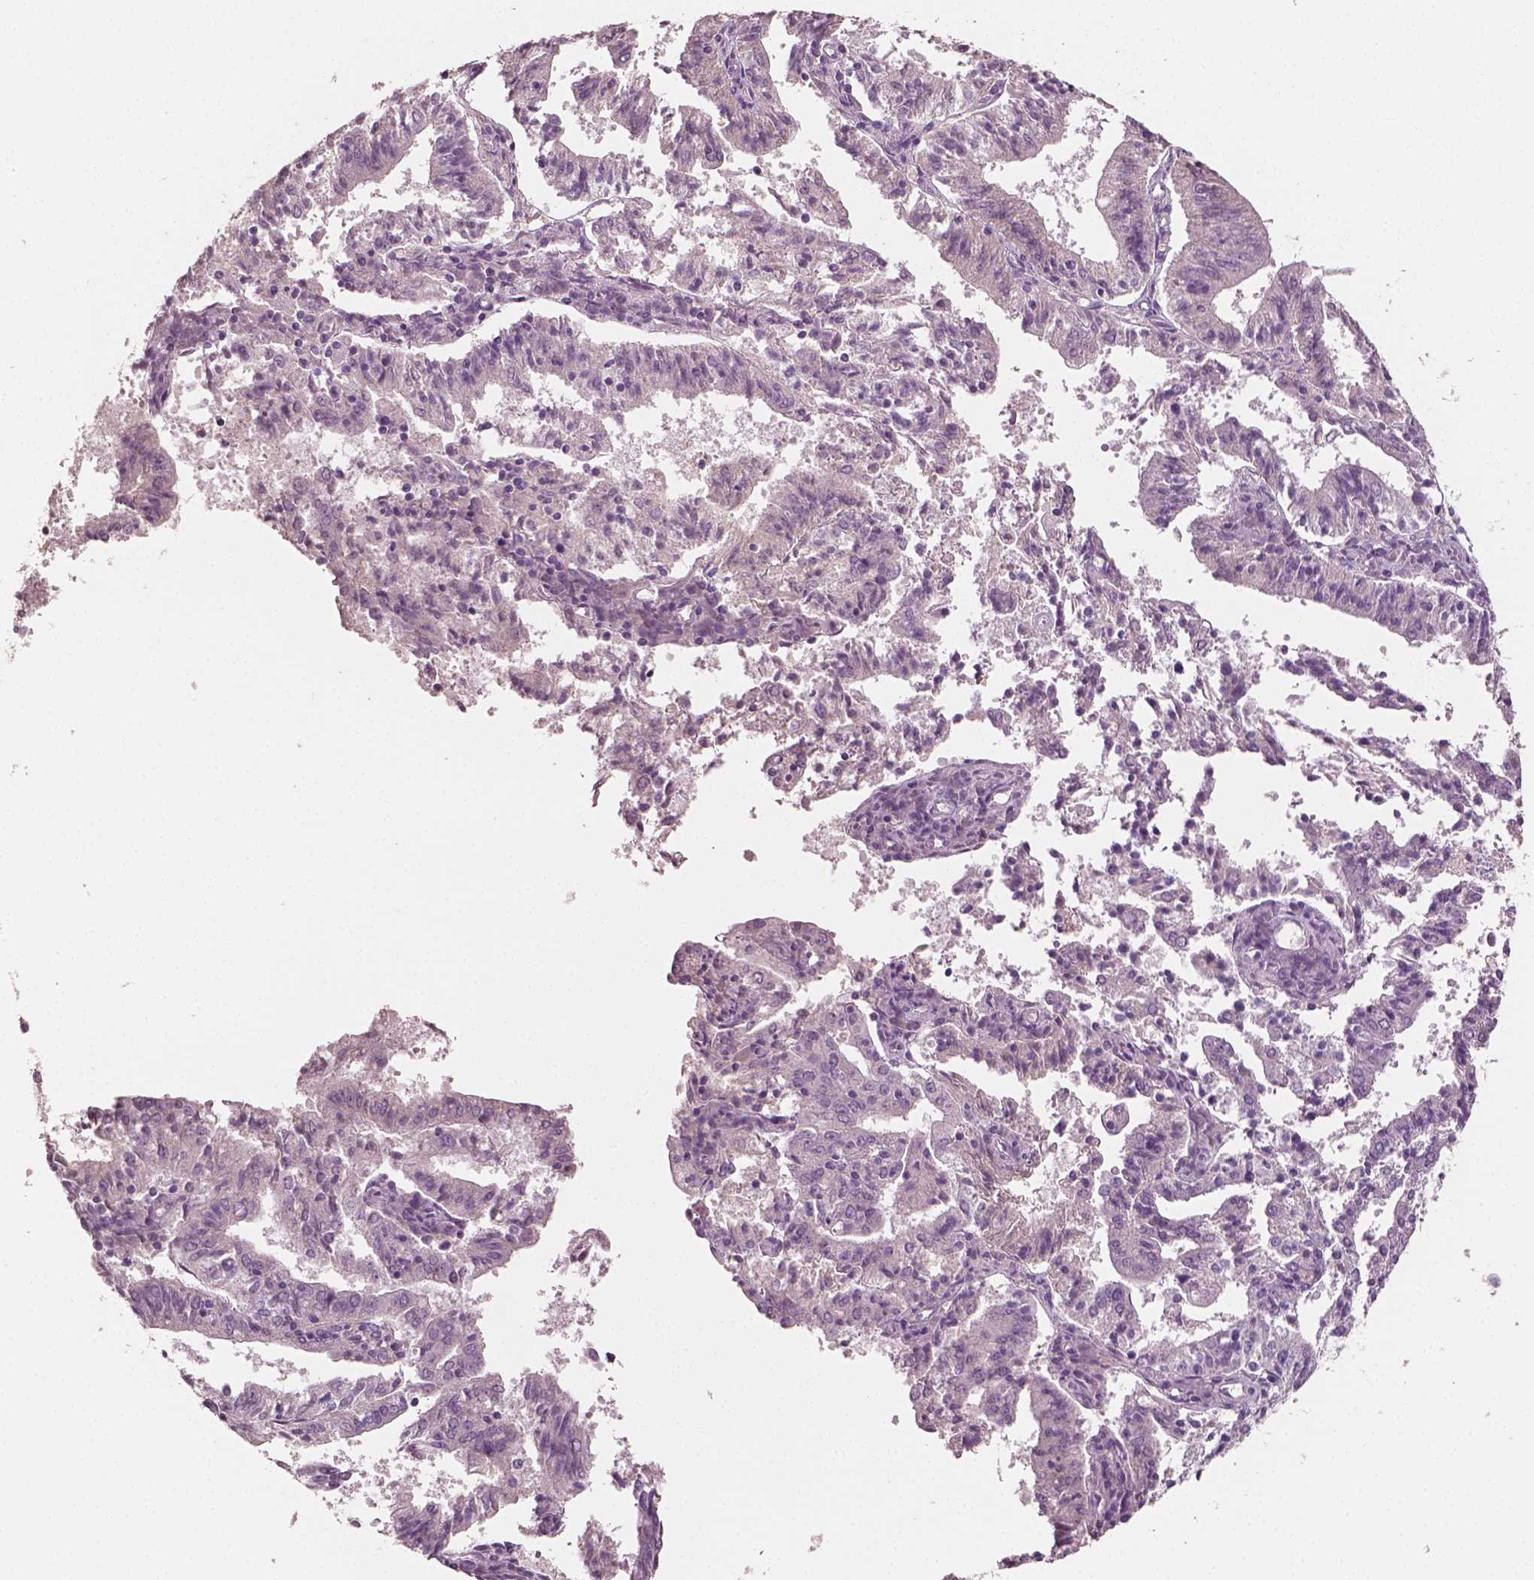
{"staining": {"intensity": "negative", "quantity": "none", "location": "none"}, "tissue": "endometrial cancer", "cell_type": "Tumor cells", "image_type": "cancer", "snomed": [{"axis": "morphology", "description": "Adenocarcinoma, NOS"}, {"axis": "topography", "description": "Endometrium"}], "caption": "Endometrial cancer (adenocarcinoma) was stained to show a protein in brown. There is no significant staining in tumor cells.", "gene": "PLA2R1", "patient": {"sex": "female", "age": 82}}